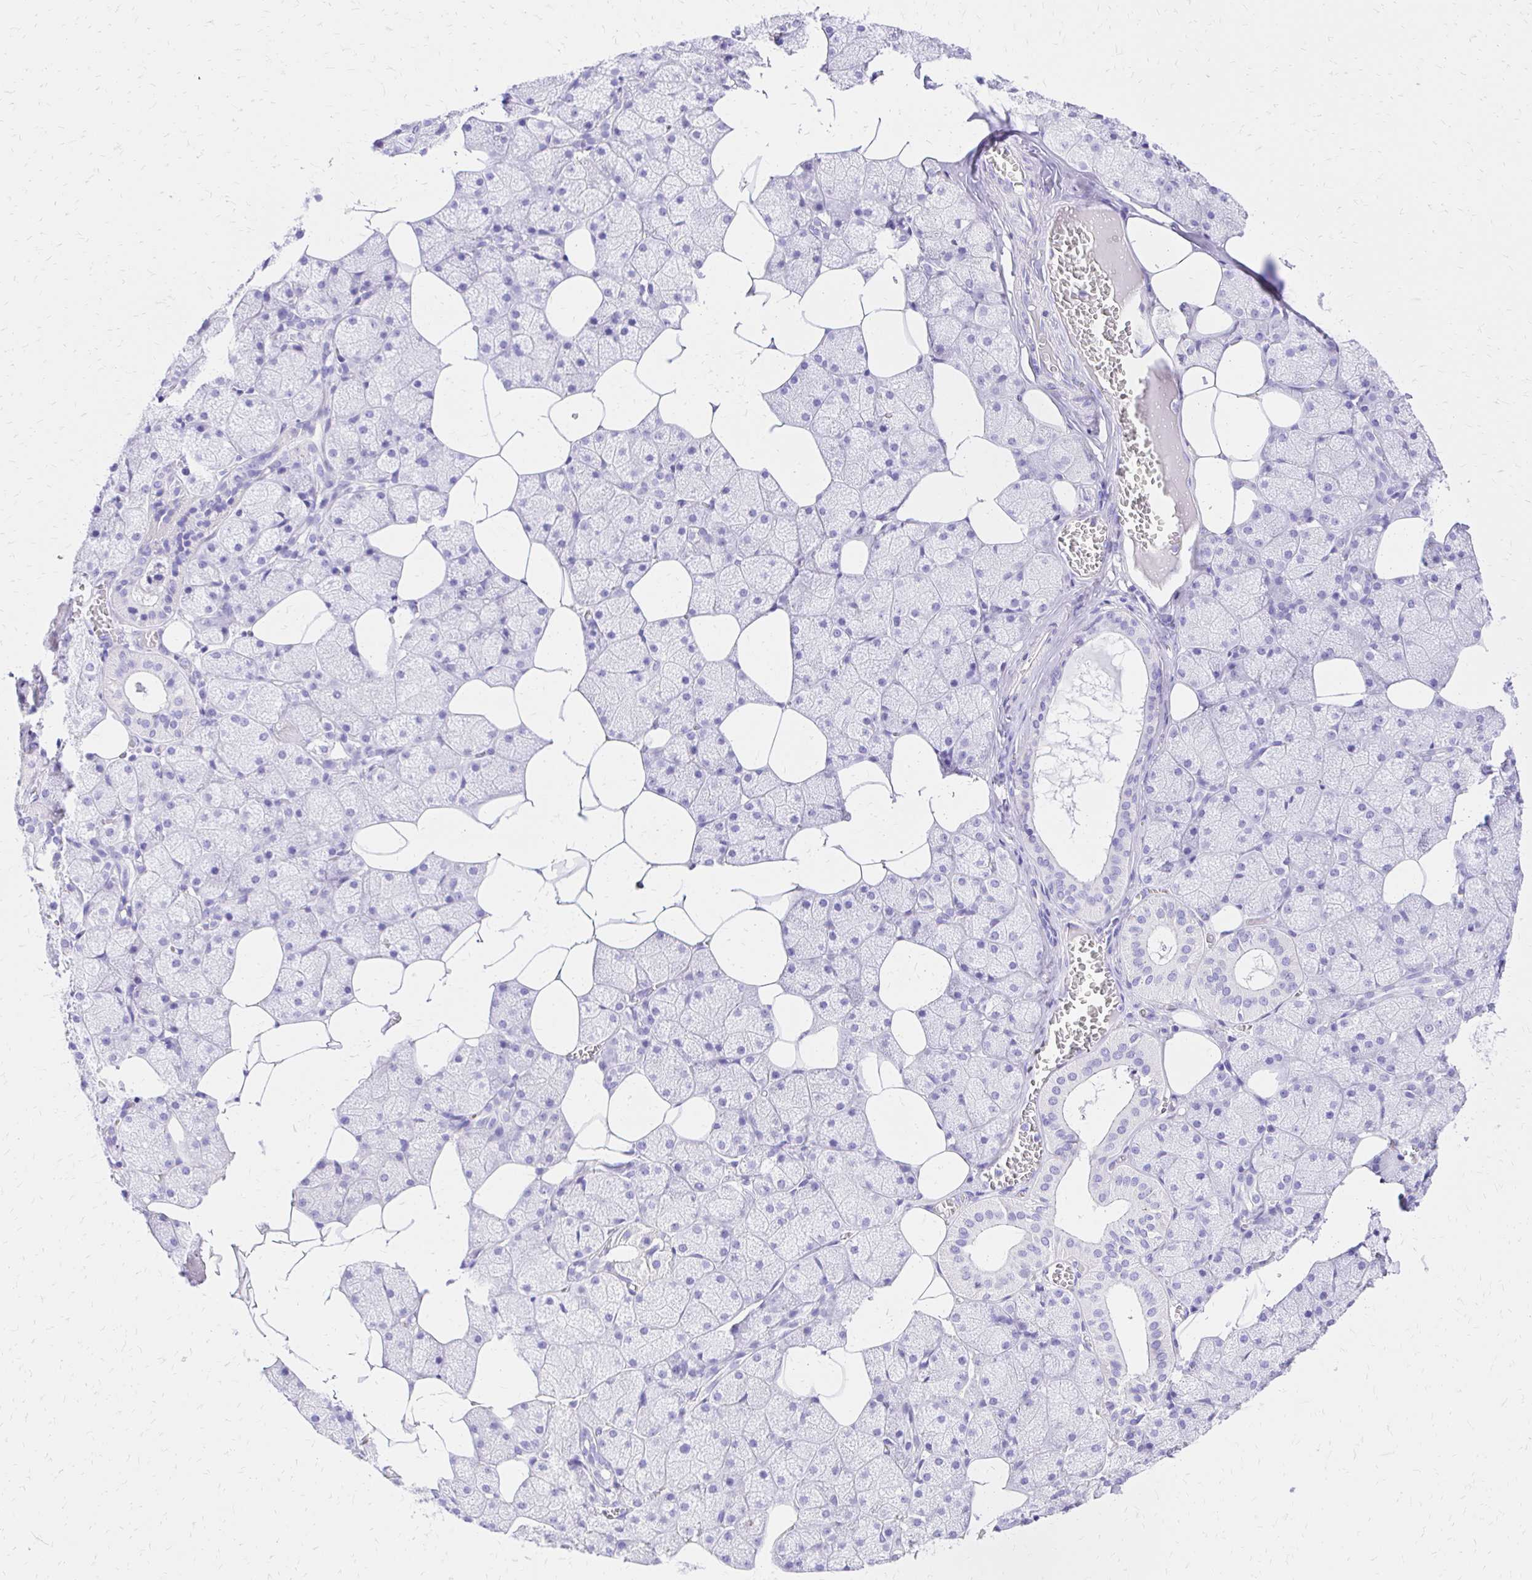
{"staining": {"intensity": "negative", "quantity": "none", "location": "none"}, "tissue": "salivary gland", "cell_type": "Glandular cells", "image_type": "normal", "snomed": [{"axis": "morphology", "description": "Normal tissue, NOS"}, {"axis": "topography", "description": "Salivary gland"}, {"axis": "topography", "description": "Peripheral nerve tissue"}], "caption": "Histopathology image shows no protein positivity in glandular cells of normal salivary gland.", "gene": "S100G", "patient": {"sex": "male", "age": 38}}